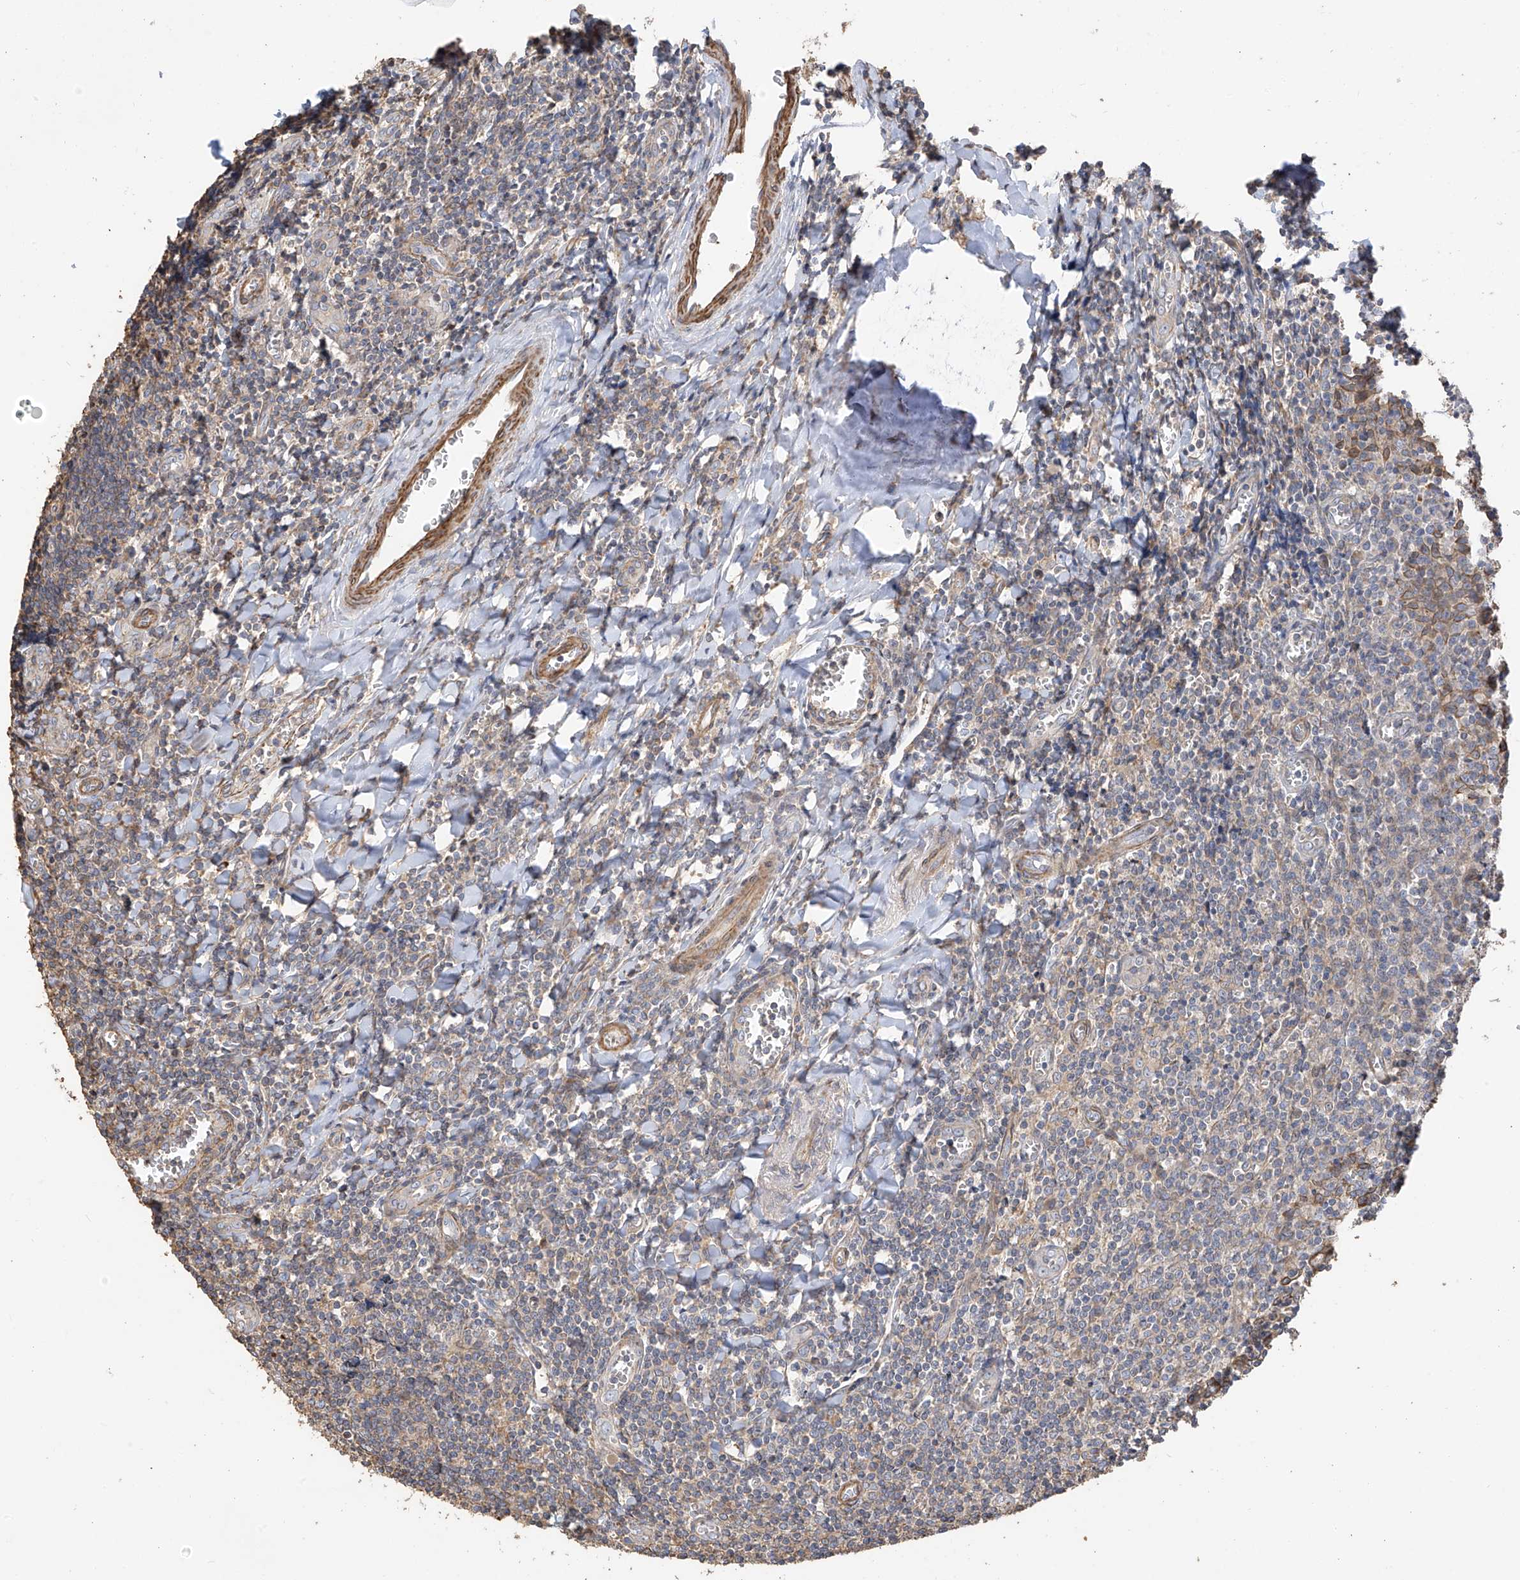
{"staining": {"intensity": "weak", "quantity": "<25%", "location": "cytoplasmic/membranous"}, "tissue": "tonsil", "cell_type": "Germinal center cells", "image_type": "normal", "snomed": [{"axis": "morphology", "description": "Normal tissue, NOS"}, {"axis": "topography", "description": "Tonsil"}], "caption": "Human tonsil stained for a protein using immunohistochemistry (IHC) reveals no expression in germinal center cells.", "gene": "SLC43A3", "patient": {"sex": "male", "age": 27}}